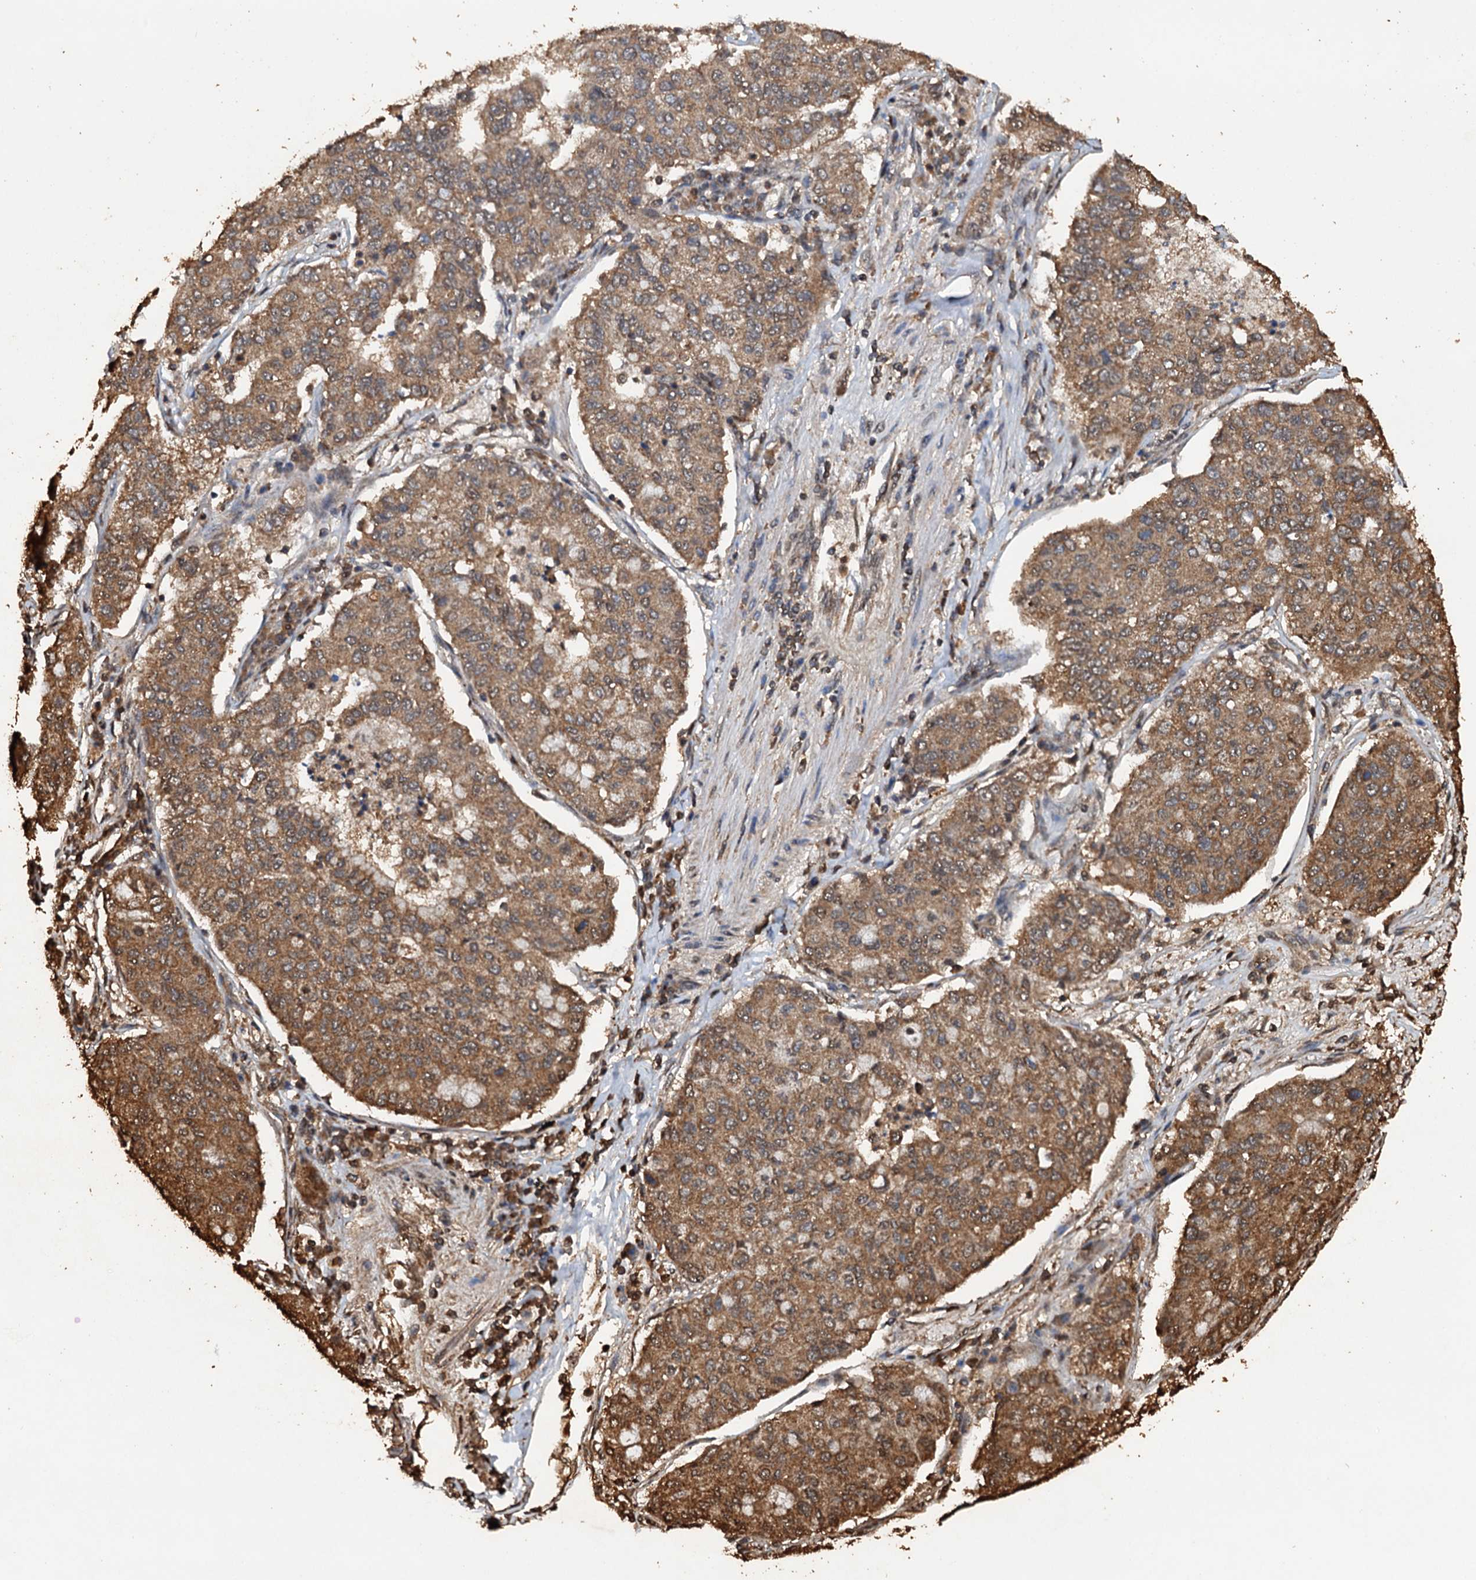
{"staining": {"intensity": "moderate", "quantity": ">75%", "location": "cytoplasmic/membranous"}, "tissue": "lung cancer", "cell_type": "Tumor cells", "image_type": "cancer", "snomed": [{"axis": "morphology", "description": "Squamous cell carcinoma, NOS"}, {"axis": "topography", "description": "Lung"}], "caption": "Tumor cells reveal medium levels of moderate cytoplasmic/membranous expression in about >75% of cells in squamous cell carcinoma (lung). (DAB (3,3'-diaminobenzidine) IHC with brightfield microscopy, high magnification).", "gene": "PSMD9", "patient": {"sex": "male", "age": 74}}